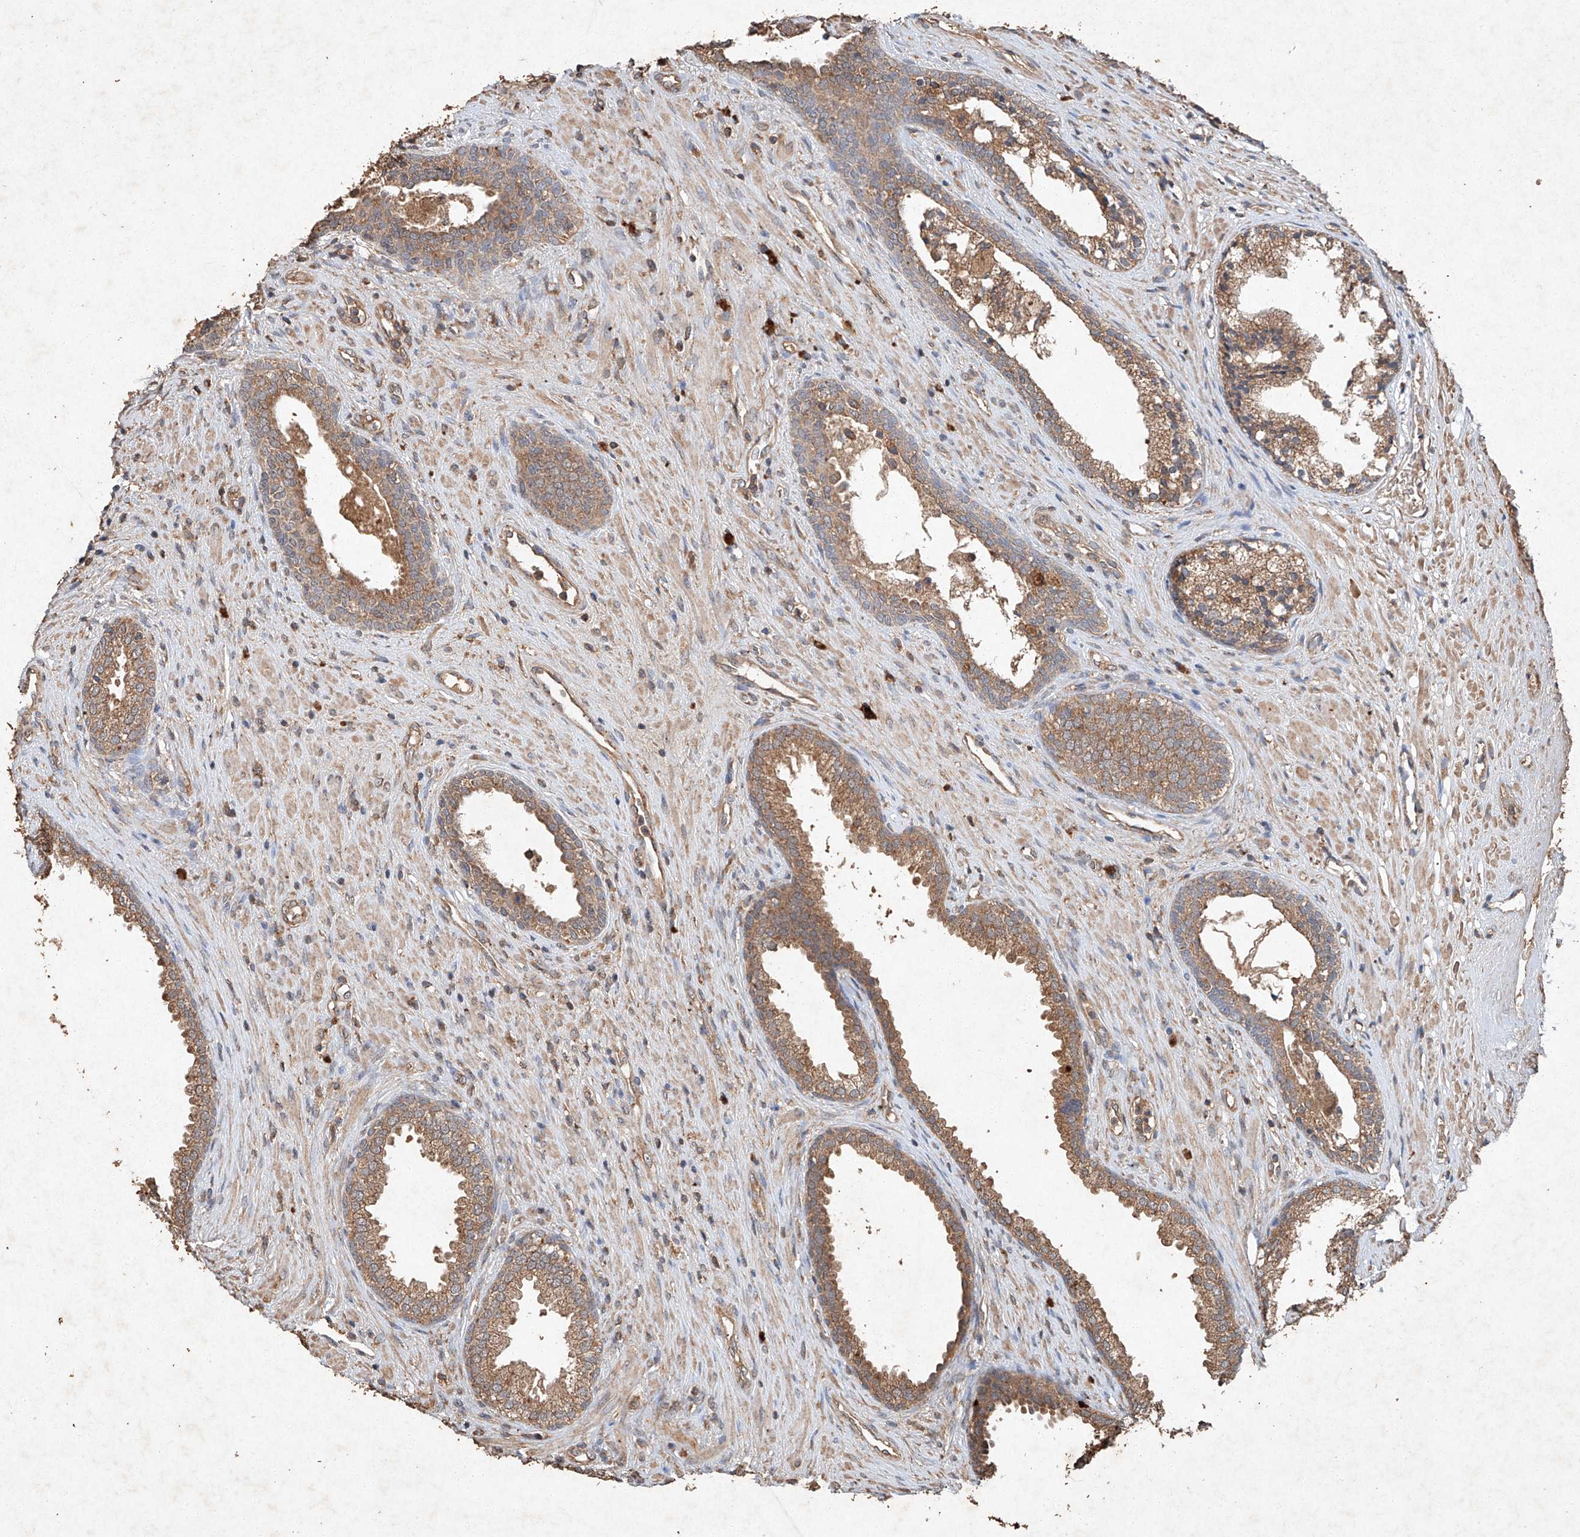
{"staining": {"intensity": "moderate", "quantity": ">75%", "location": "cytoplasmic/membranous"}, "tissue": "prostate", "cell_type": "Glandular cells", "image_type": "normal", "snomed": [{"axis": "morphology", "description": "Normal tissue, NOS"}, {"axis": "topography", "description": "Prostate"}], "caption": "A high-resolution photomicrograph shows immunohistochemistry (IHC) staining of unremarkable prostate, which exhibits moderate cytoplasmic/membranous staining in approximately >75% of glandular cells.", "gene": "STK3", "patient": {"sex": "male", "age": 76}}